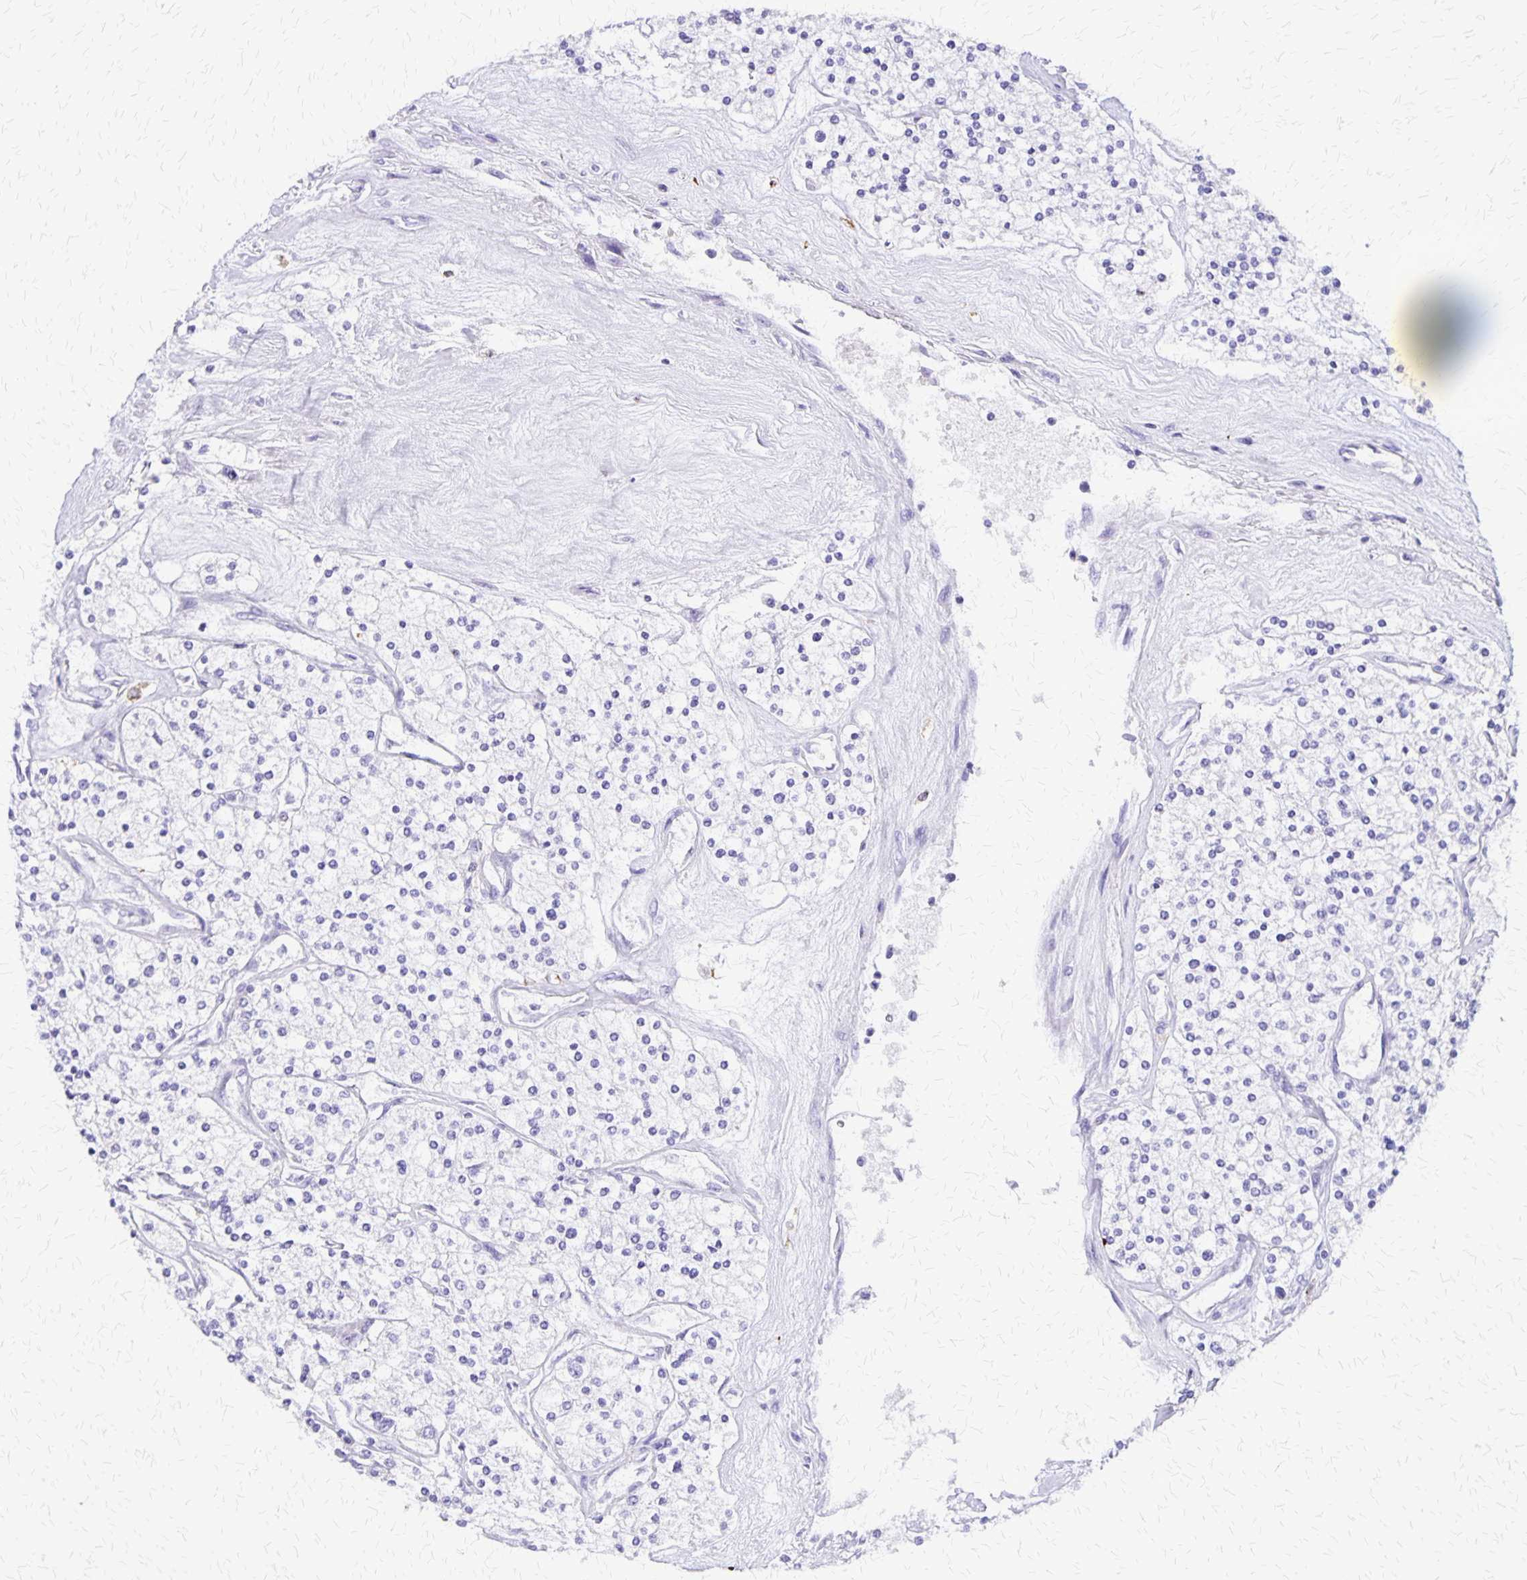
{"staining": {"intensity": "negative", "quantity": "none", "location": "none"}, "tissue": "renal cancer", "cell_type": "Tumor cells", "image_type": "cancer", "snomed": [{"axis": "morphology", "description": "Adenocarcinoma, NOS"}, {"axis": "topography", "description": "Kidney"}], "caption": "DAB immunohistochemical staining of adenocarcinoma (renal) exhibits no significant staining in tumor cells. Nuclei are stained in blue.", "gene": "SLC13A2", "patient": {"sex": "male", "age": 80}}